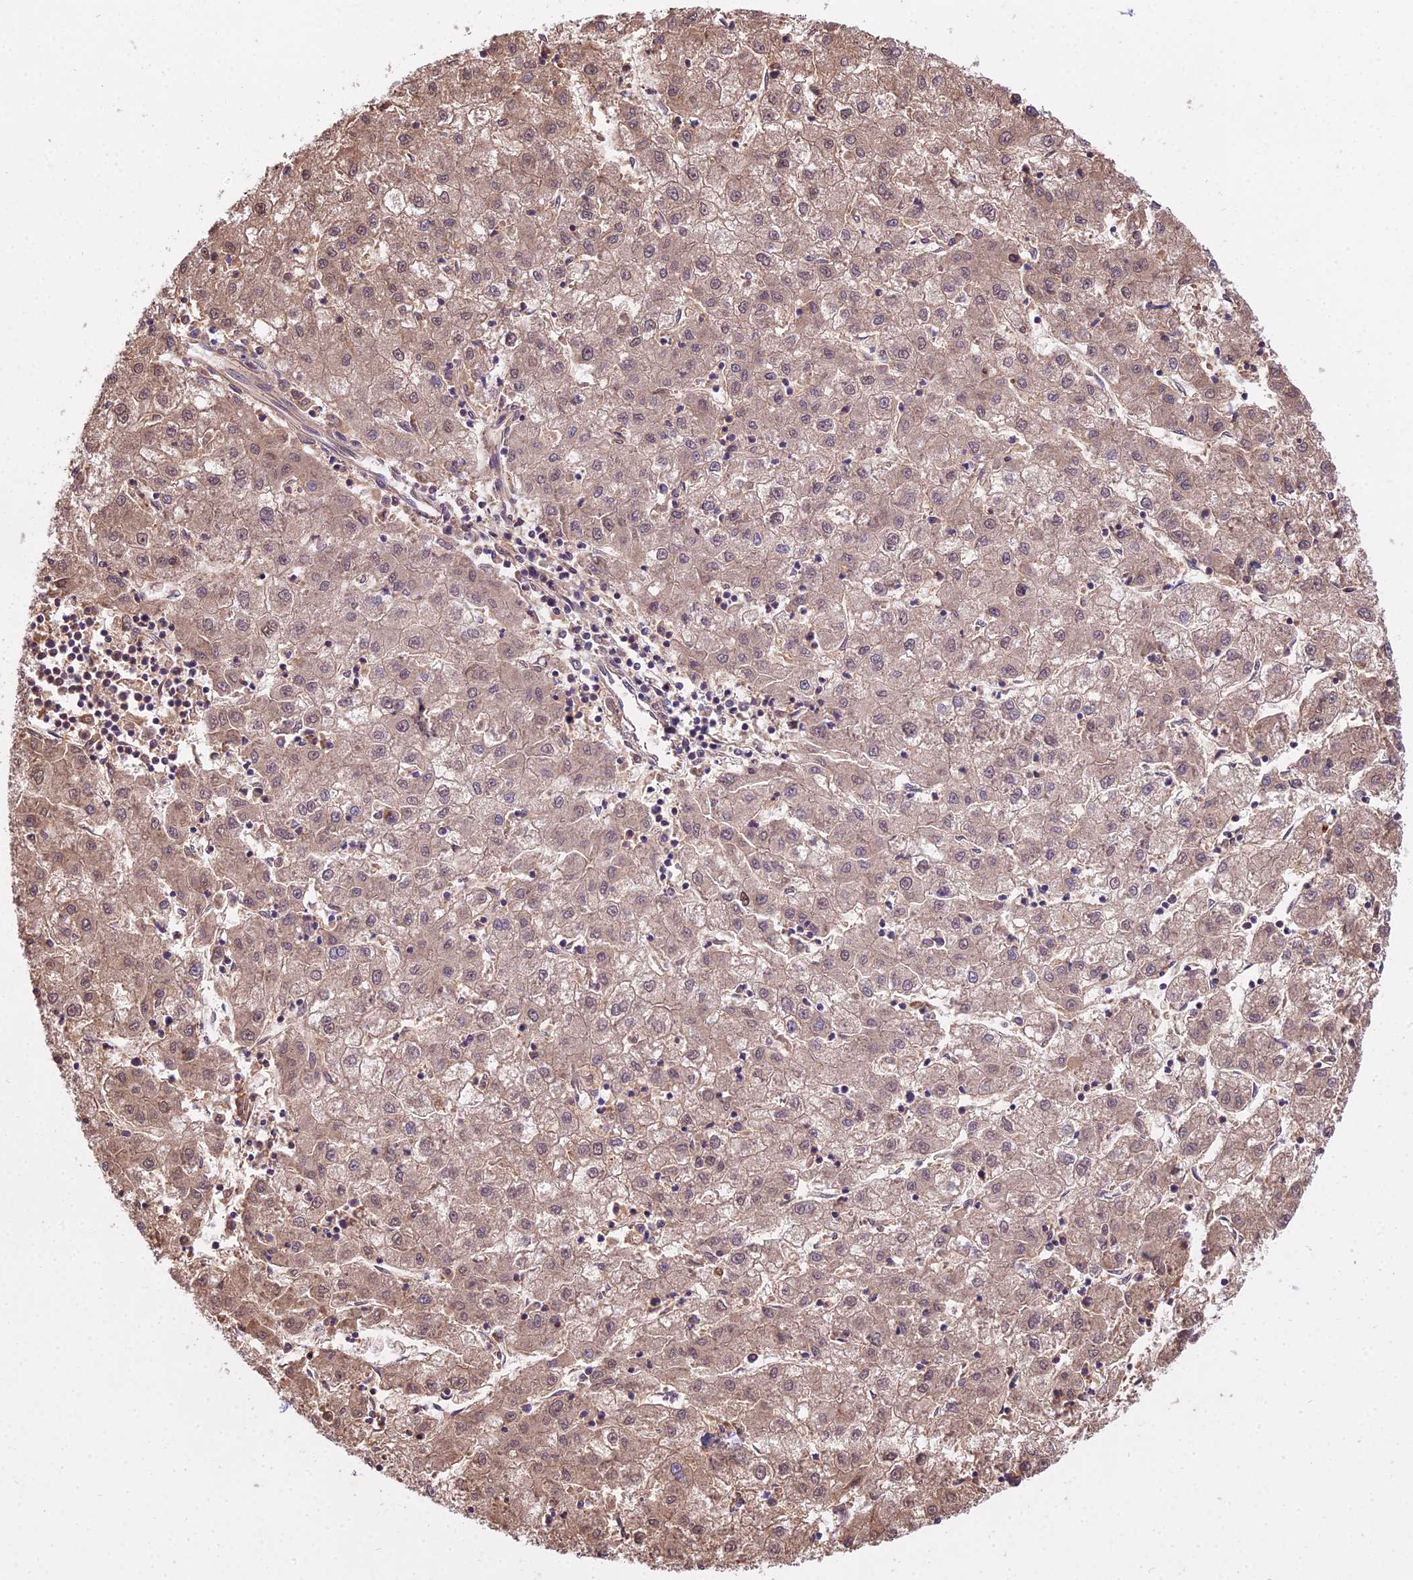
{"staining": {"intensity": "weak", "quantity": ">75%", "location": "cytoplasmic/membranous,nuclear"}, "tissue": "liver cancer", "cell_type": "Tumor cells", "image_type": "cancer", "snomed": [{"axis": "morphology", "description": "Carcinoma, Hepatocellular, NOS"}, {"axis": "topography", "description": "Liver"}], "caption": "This photomicrograph shows immunohistochemistry staining of human liver cancer, with low weak cytoplasmic/membranous and nuclear staining in about >75% of tumor cells.", "gene": "MAT2A", "patient": {"sex": "male", "age": 72}}